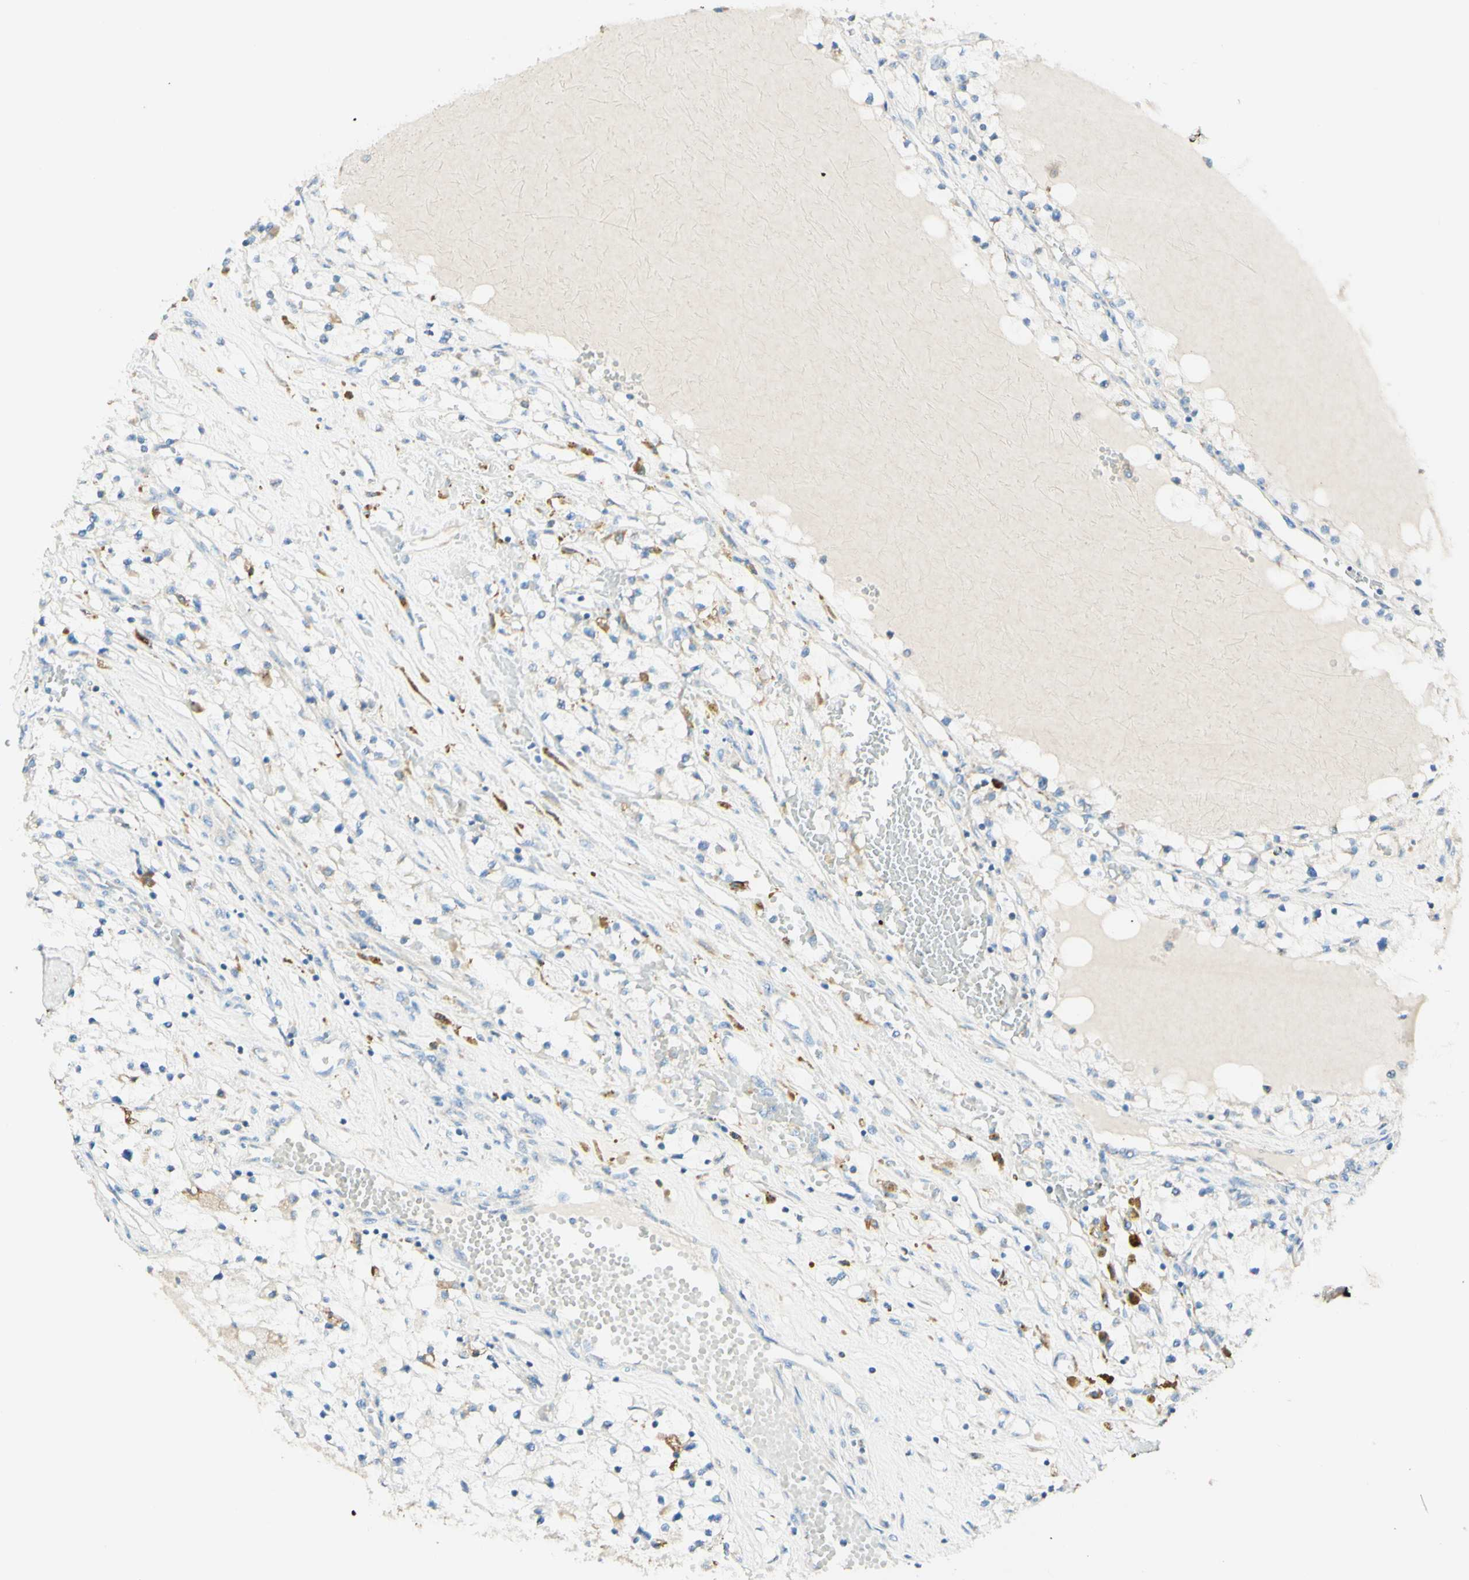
{"staining": {"intensity": "negative", "quantity": "none", "location": "none"}, "tissue": "renal cancer", "cell_type": "Tumor cells", "image_type": "cancer", "snomed": [{"axis": "morphology", "description": "Adenocarcinoma, NOS"}, {"axis": "topography", "description": "Kidney"}], "caption": "IHC of human renal cancer shows no expression in tumor cells.", "gene": "ARMC10", "patient": {"sex": "male", "age": 68}}